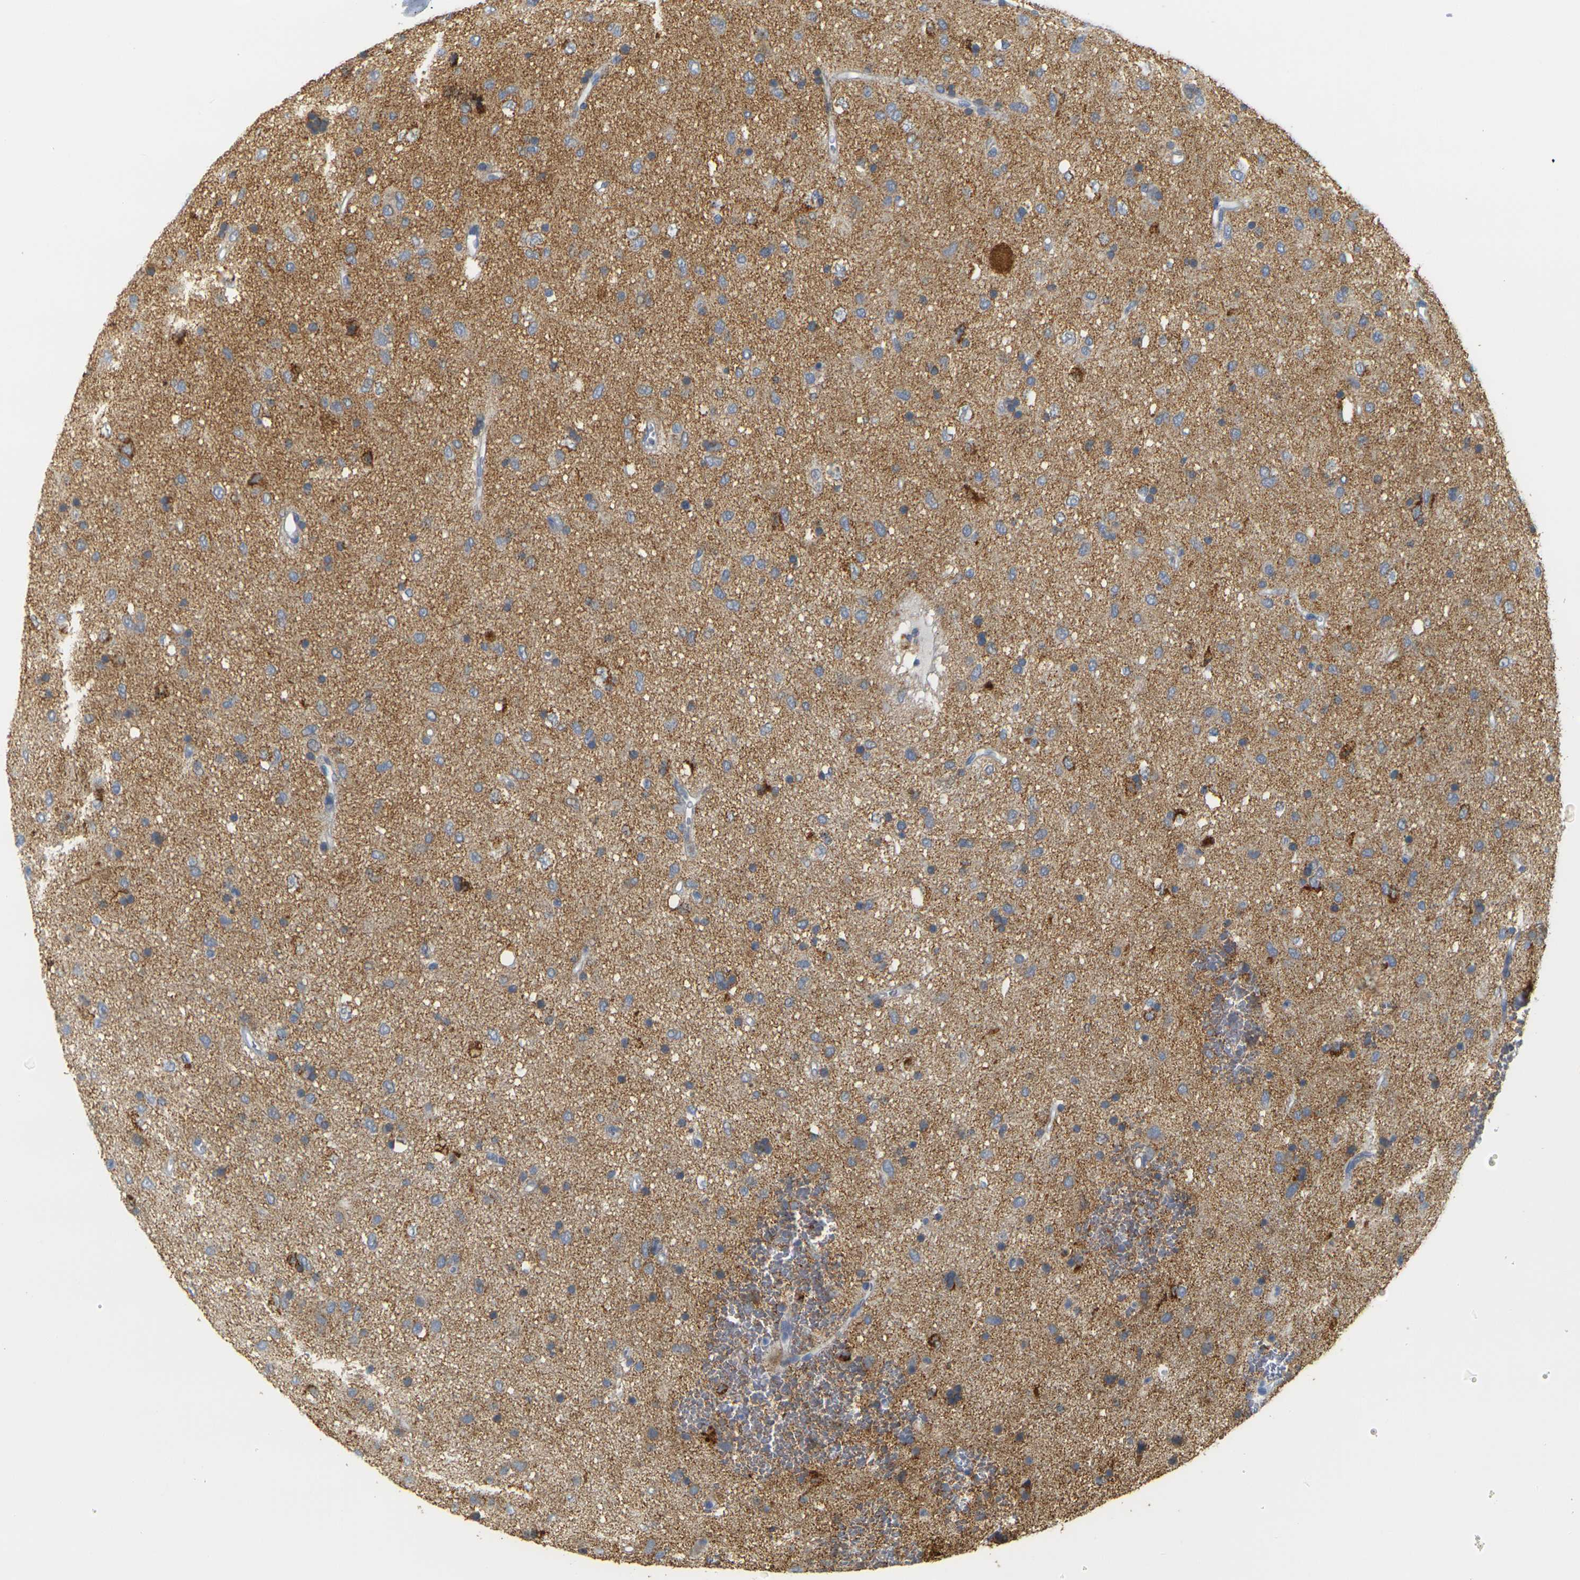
{"staining": {"intensity": "strong", "quantity": "25%-75%", "location": "cytoplasmic/membranous"}, "tissue": "glioma", "cell_type": "Tumor cells", "image_type": "cancer", "snomed": [{"axis": "morphology", "description": "Glioma, malignant, Low grade"}, {"axis": "topography", "description": "Brain"}], "caption": "Immunohistochemistry micrograph of neoplastic tissue: human glioma stained using IHC displays high levels of strong protein expression localized specifically in the cytoplasmic/membranous of tumor cells, appearing as a cytoplasmic/membranous brown color.", "gene": "GDAP1", "patient": {"sex": "male", "age": 77}}